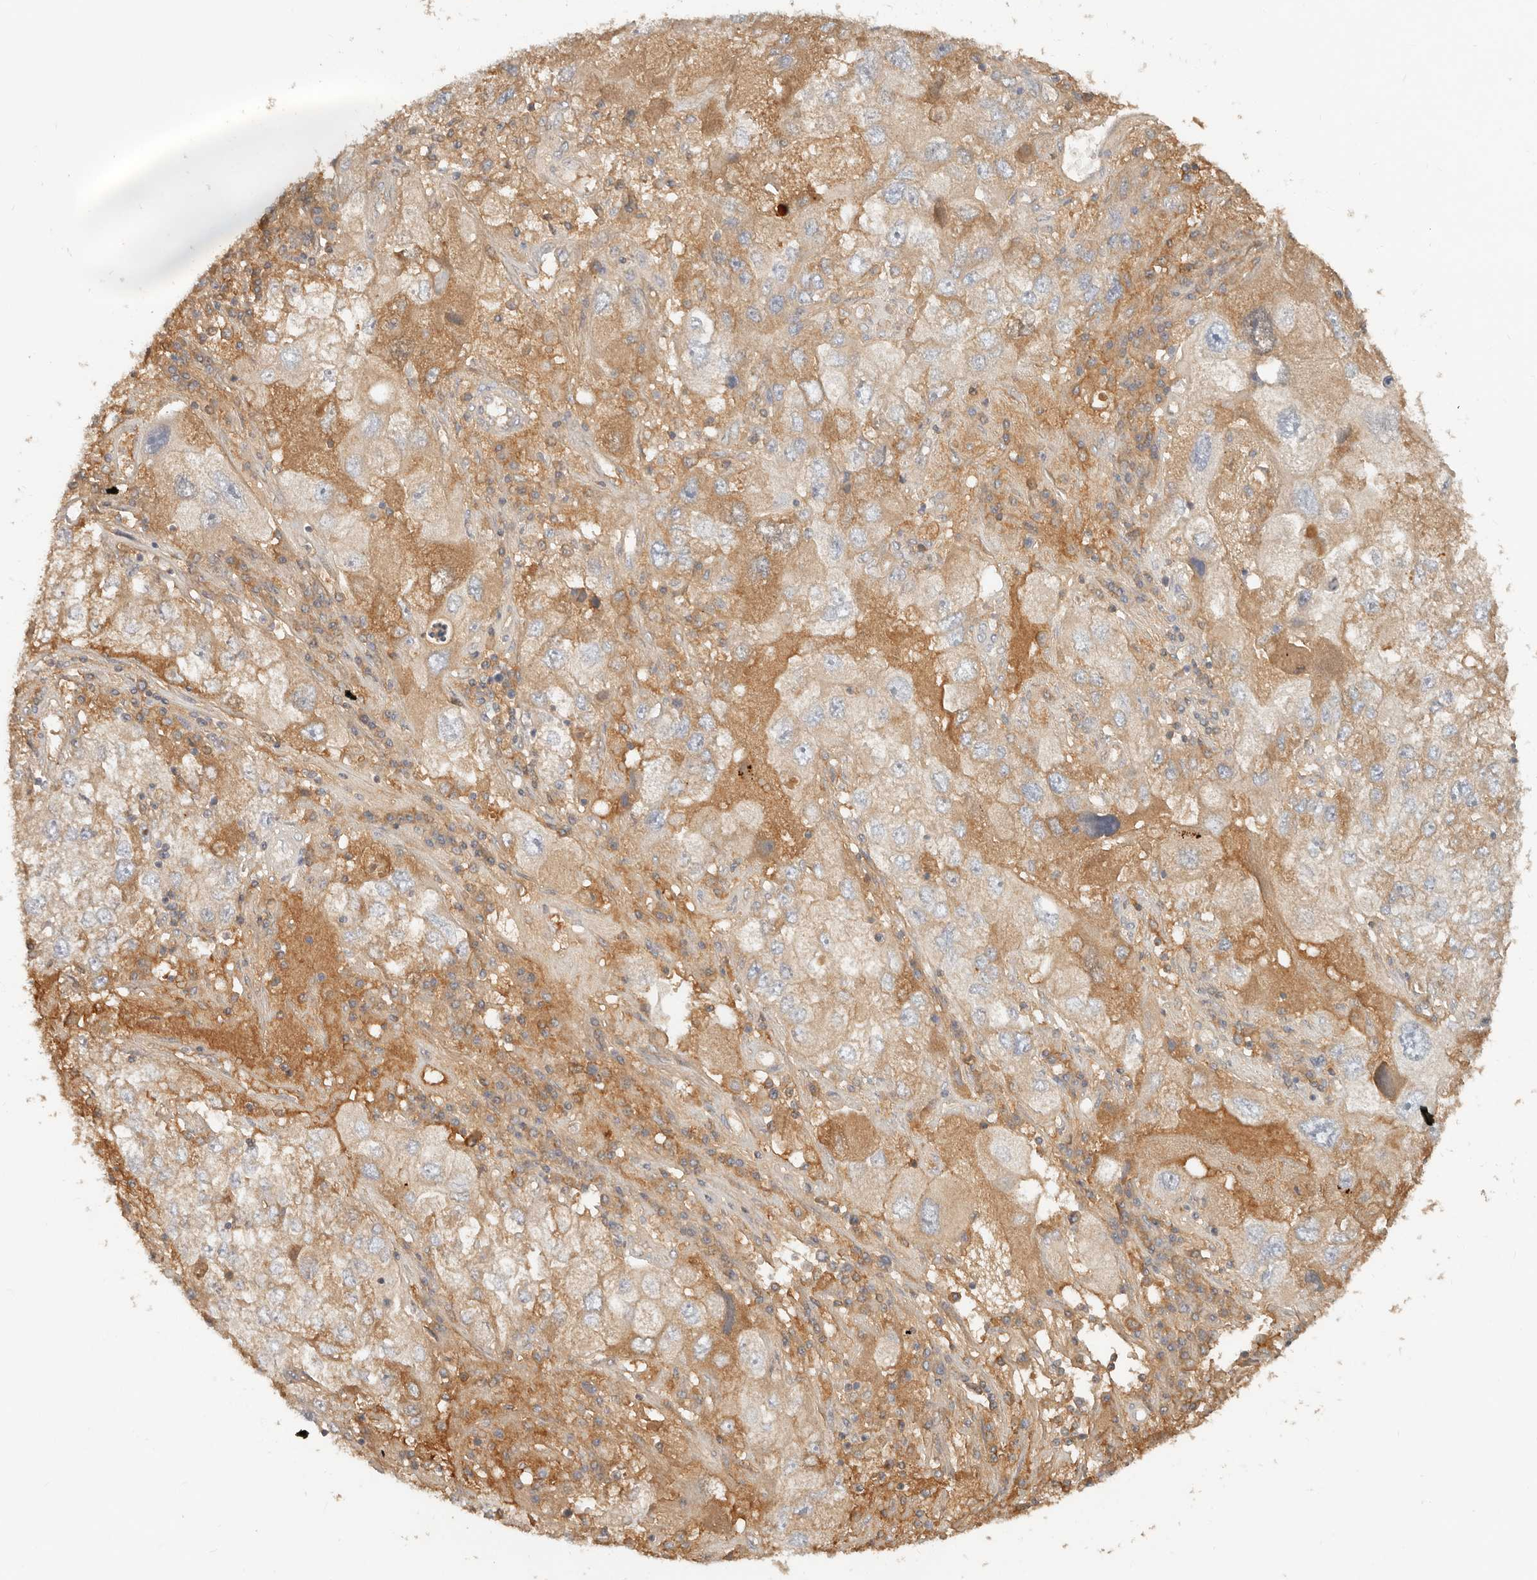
{"staining": {"intensity": "weak", "quantity": "<25%", "location": "cytoplasmic/membranous"}, "tissue": "endometrial cancer", "cell_type": "Tumor cells", "image_type": "cancer", "snomed": [{"axis": "morphology", "description": "Adenocarcinoma, NOS"}, {"axis": "topography", "description": "Endometrium"}], "caption": "DAB (3,3'-diaminobenzidine) immunohistochemical staining of adenocarcinoma (endometrial) reveals no significant staining in tumor cells. (DAB immunohistochemistry (IHC), high magnification).", "gene": "NECAP2", "patient": {"sex": "female", "age": 49}}